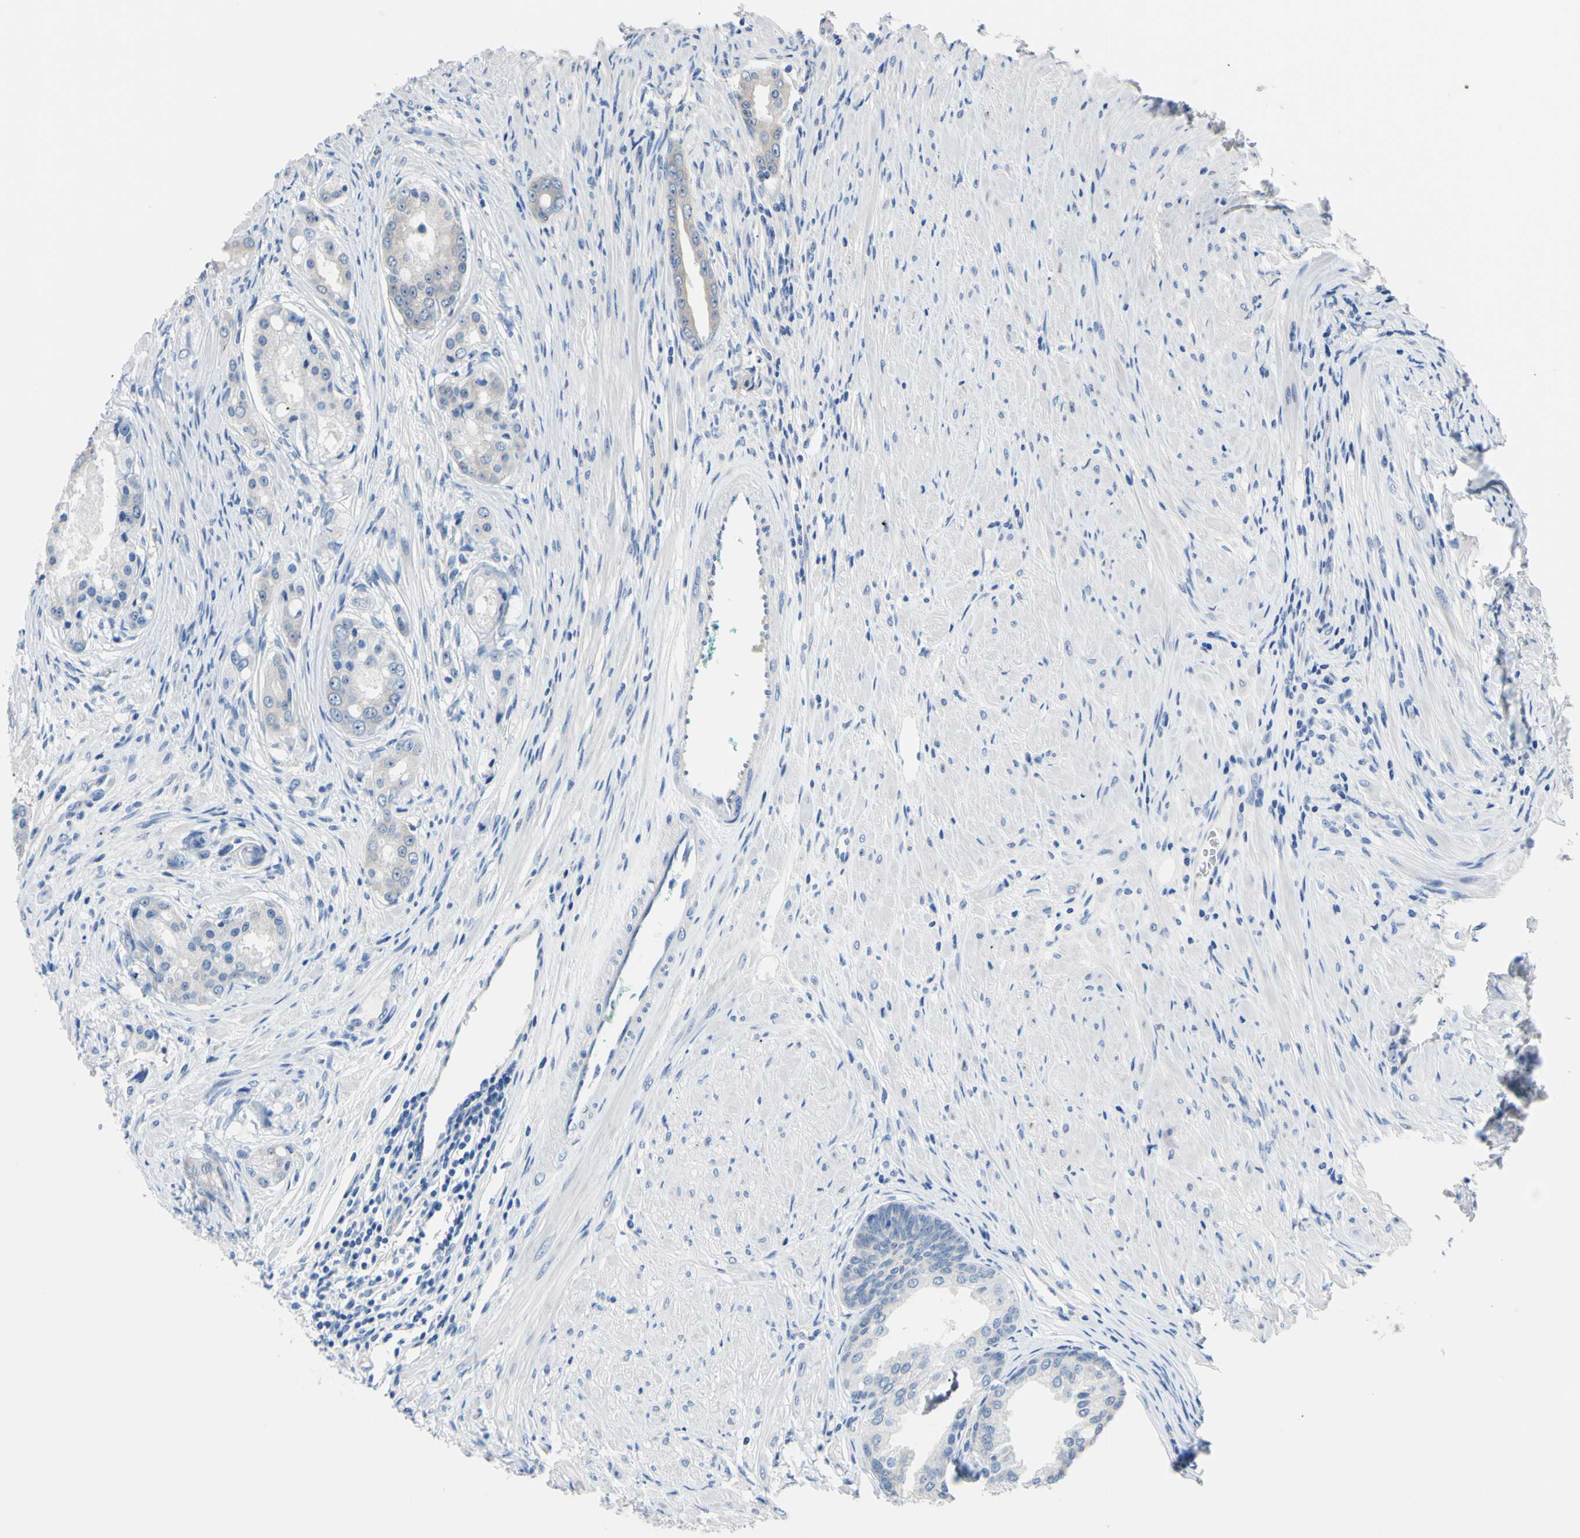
{"staining": {"intensity": "negative", "quantity": "none", "location": "none"}, "tissue": "prostate cancer", "cell_type": "Tumor cells", "image_type": "cancer", "snomed": [{"axis": "morphology", "description": "Adenocarcinoma, High grade"}, {"axis": "topography", "description": "Prostate"}], "caption": "Tumor cells show no significant protein staining in adenocarcinoma (high-grade) (prostate).", "gene": "RARS1", "patient": {"sex": "male", "age": 59}}